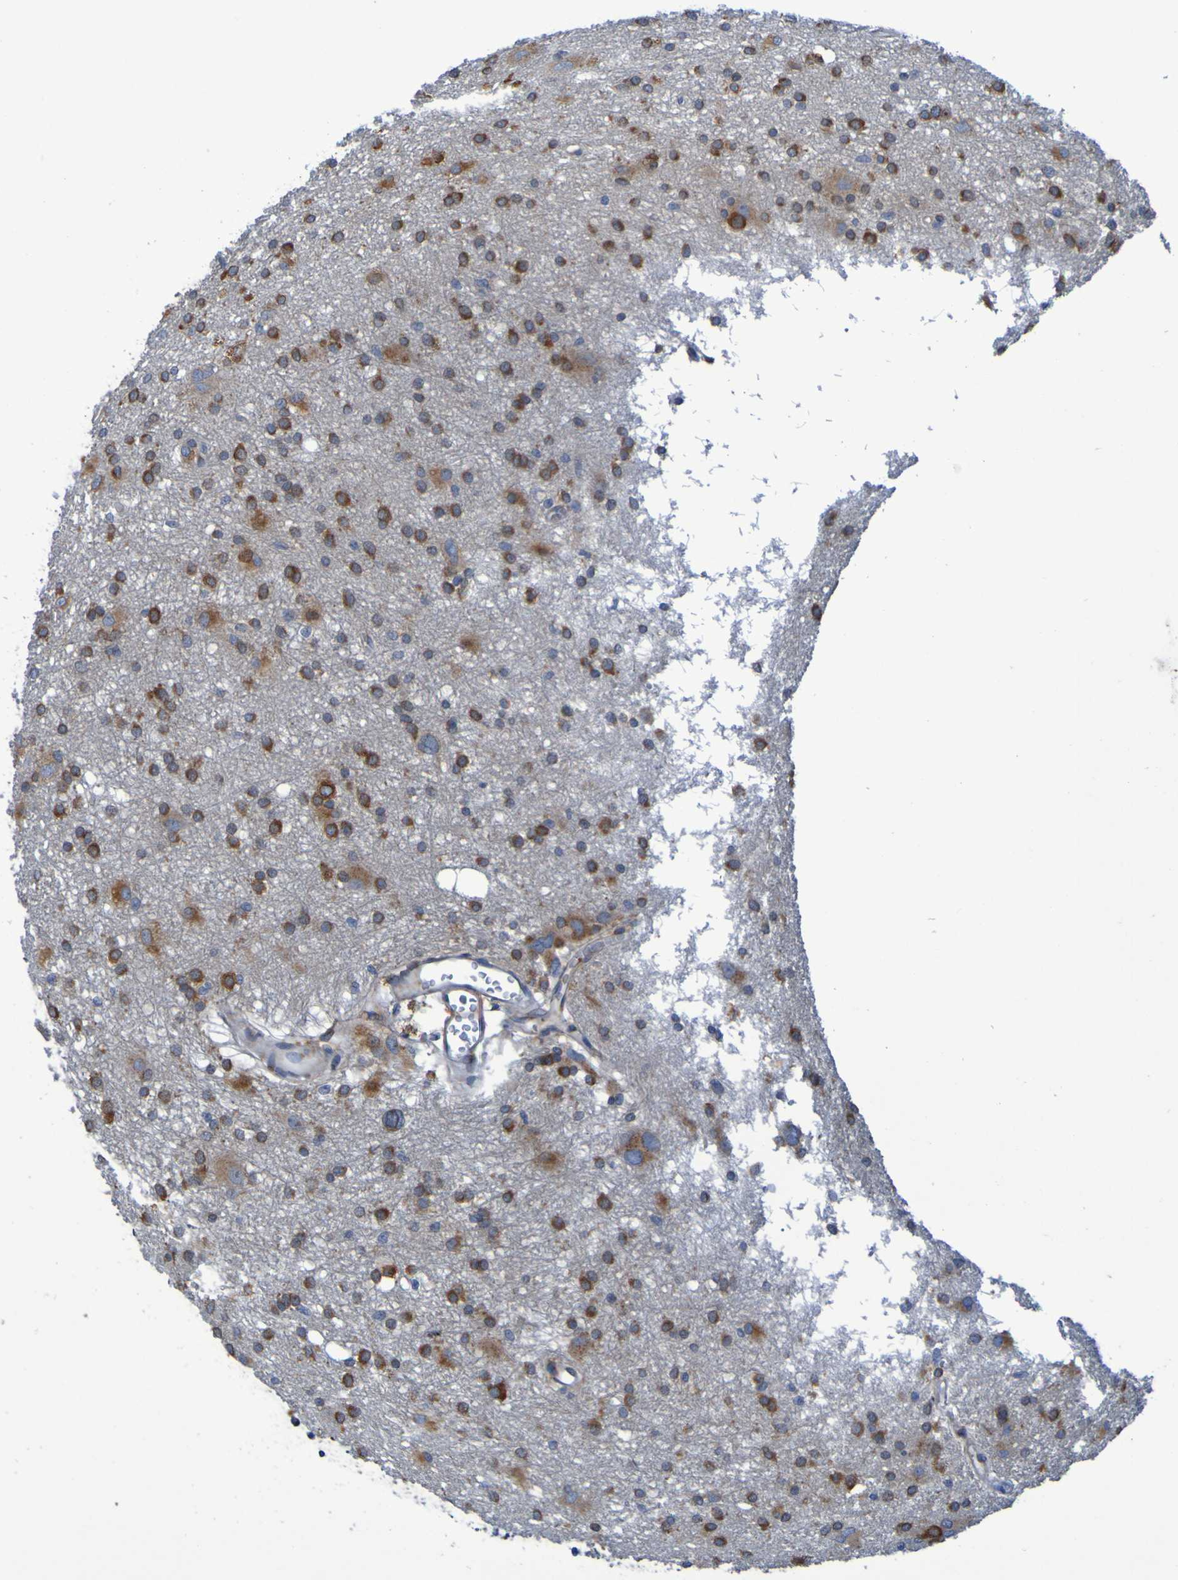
{"staining": {"intensity": "moderate", "quantity": ">75%", "location": "cytoplasmic/membranous"}, "tissue": "glioma", "cell_type": "Tumor cells", "image_type": "cancer", "snomed": [{"axis": "morphology", "description": "Glioma, malignant, High grade"}, {"axis": "topography", "description": "Brain"}], "caption": "High-magnification brightfield microscopy of glioma stained with DAB (3,3'-diaminobenzidine) (brown) and counterstained with hematoxylin (blue). tumor cells exhibit moderate cytoplasmic/membranous positivity is seen in approximately>75% of cells.", "gene": "FKBP3", "patient": {"sex": "female", "age": 59}}